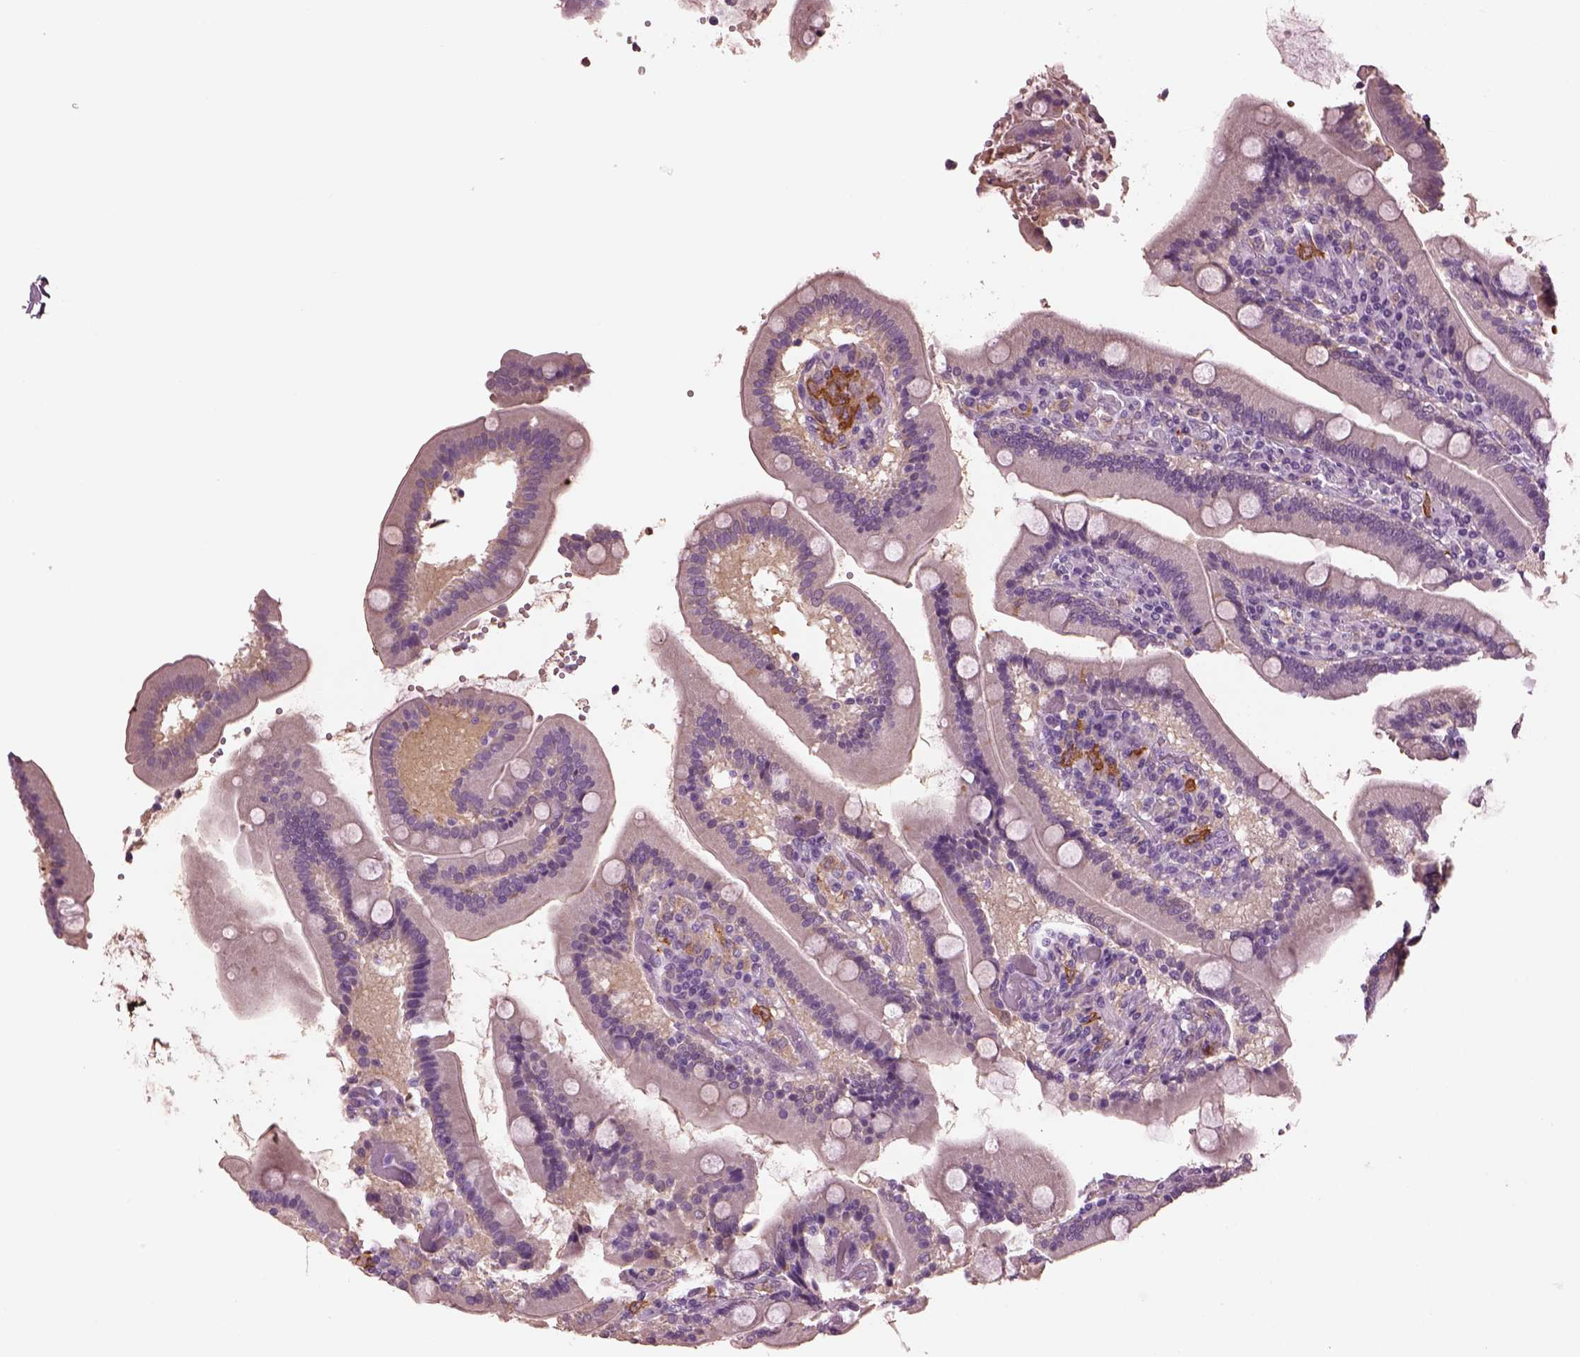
{"staining": {"intensity": "negative", "quantity": "none", "location": "none"}, "tissue": "duodenum", "cell_type": "Glandular cells", "image_type": "normal", "snomed": [{"axis": "morphology", "description": "Normal tissue, NOS"}, {"axis": "topography", "description": "Duodenum"}], "caption": "This is an immunohistochemistry (IHC) micrograph of normal human duodenum. There is no expression in glandular cells.", "gene": "SHTN1", "patient": {"sex": "female", "age": 62}}